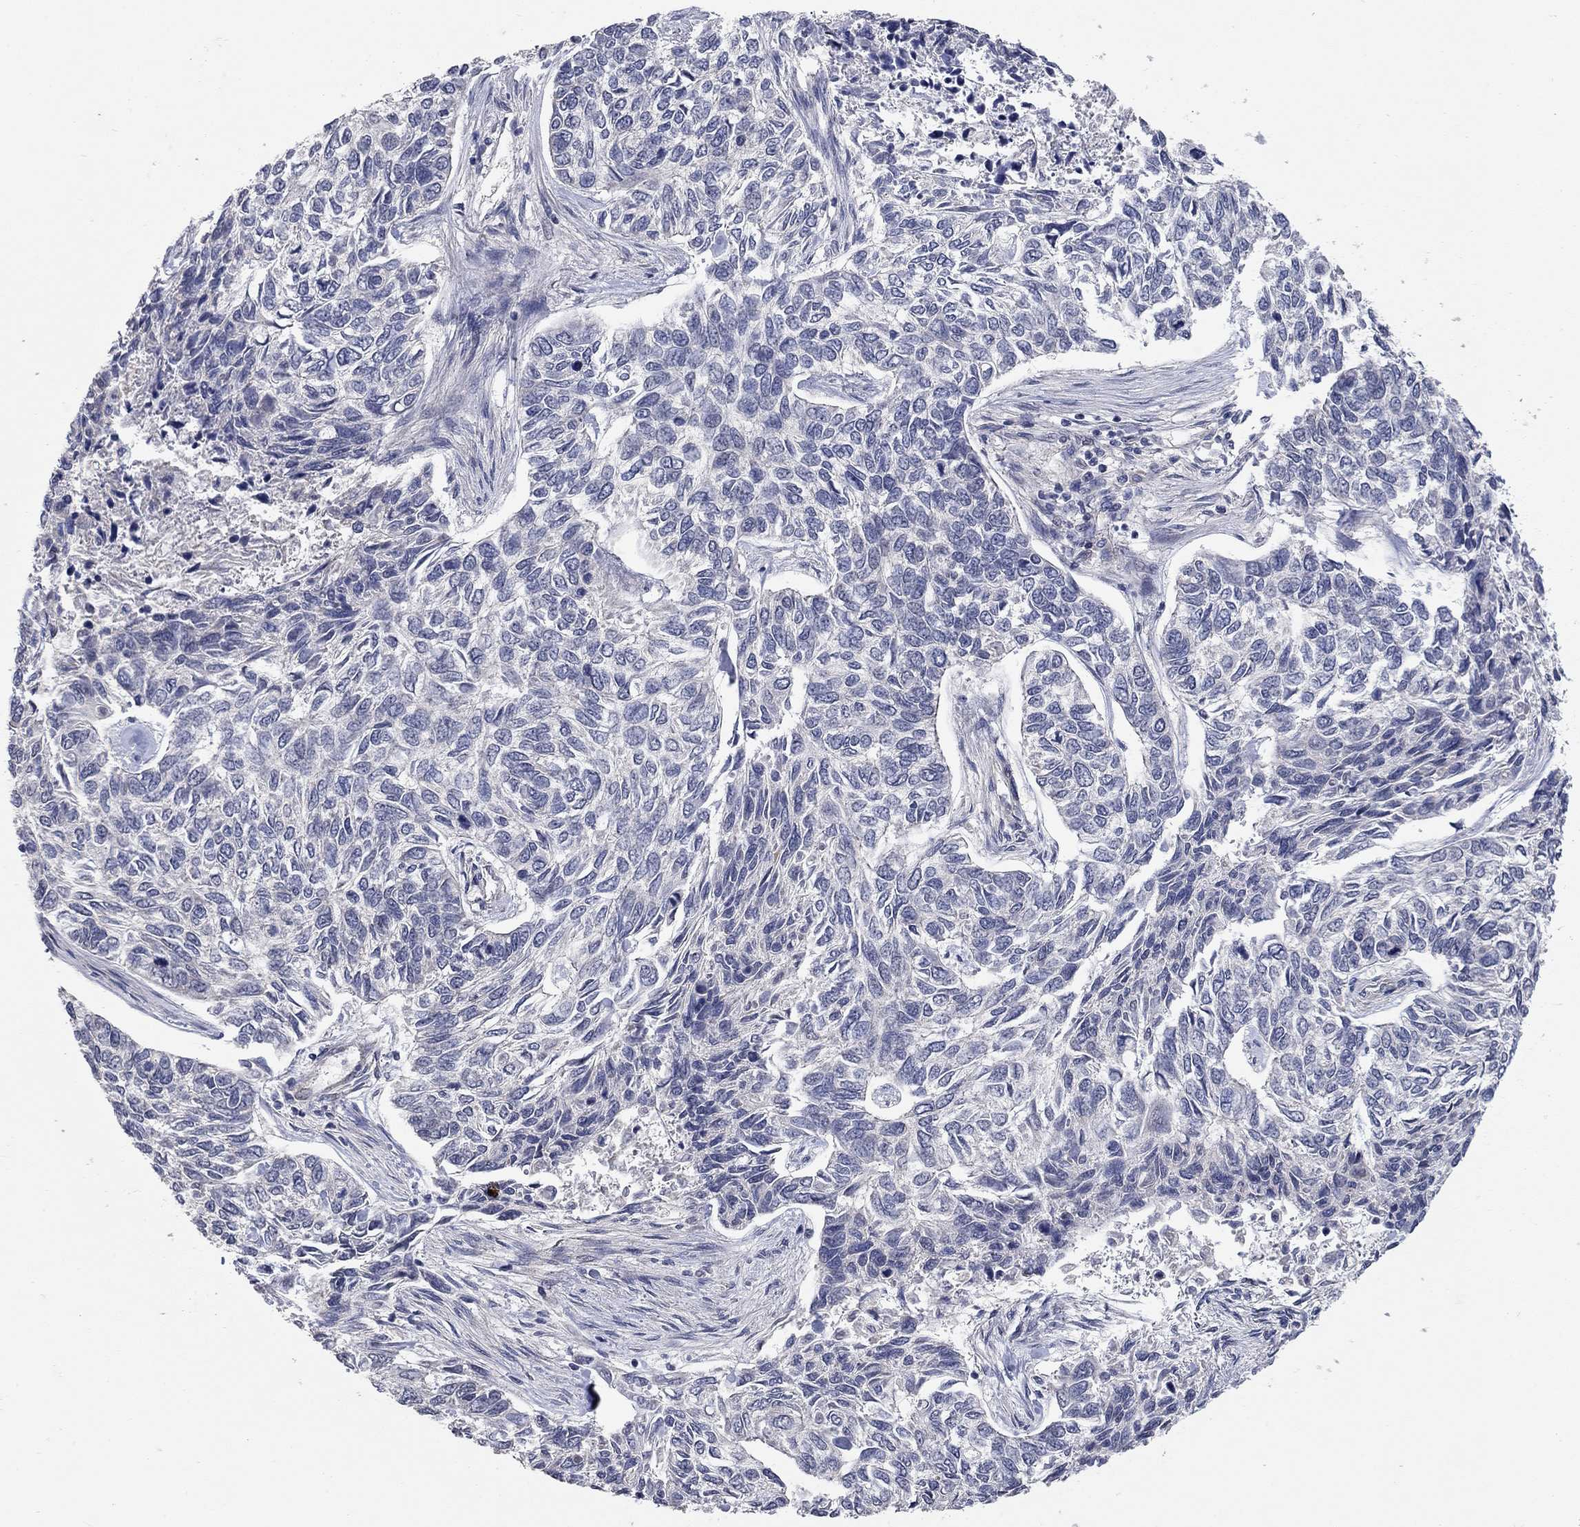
{"staining": {"intensity": "negative", "quantity": "none", "location": "none"}, "tissue": "skin cancer", "cell_type": "Tumor cells", "image_type": "cancer", "snomed": [{"axis": "morphology", "description": "Basal cell carcinoma"}, {"axis": "topography", "description": "Skin"}], "caption": "The histopathology image shows no staining of tumor cells in basal cell carcinoma (skin).", "gene": "WASF3", "patient": {"sex": "female", "age": 65}}